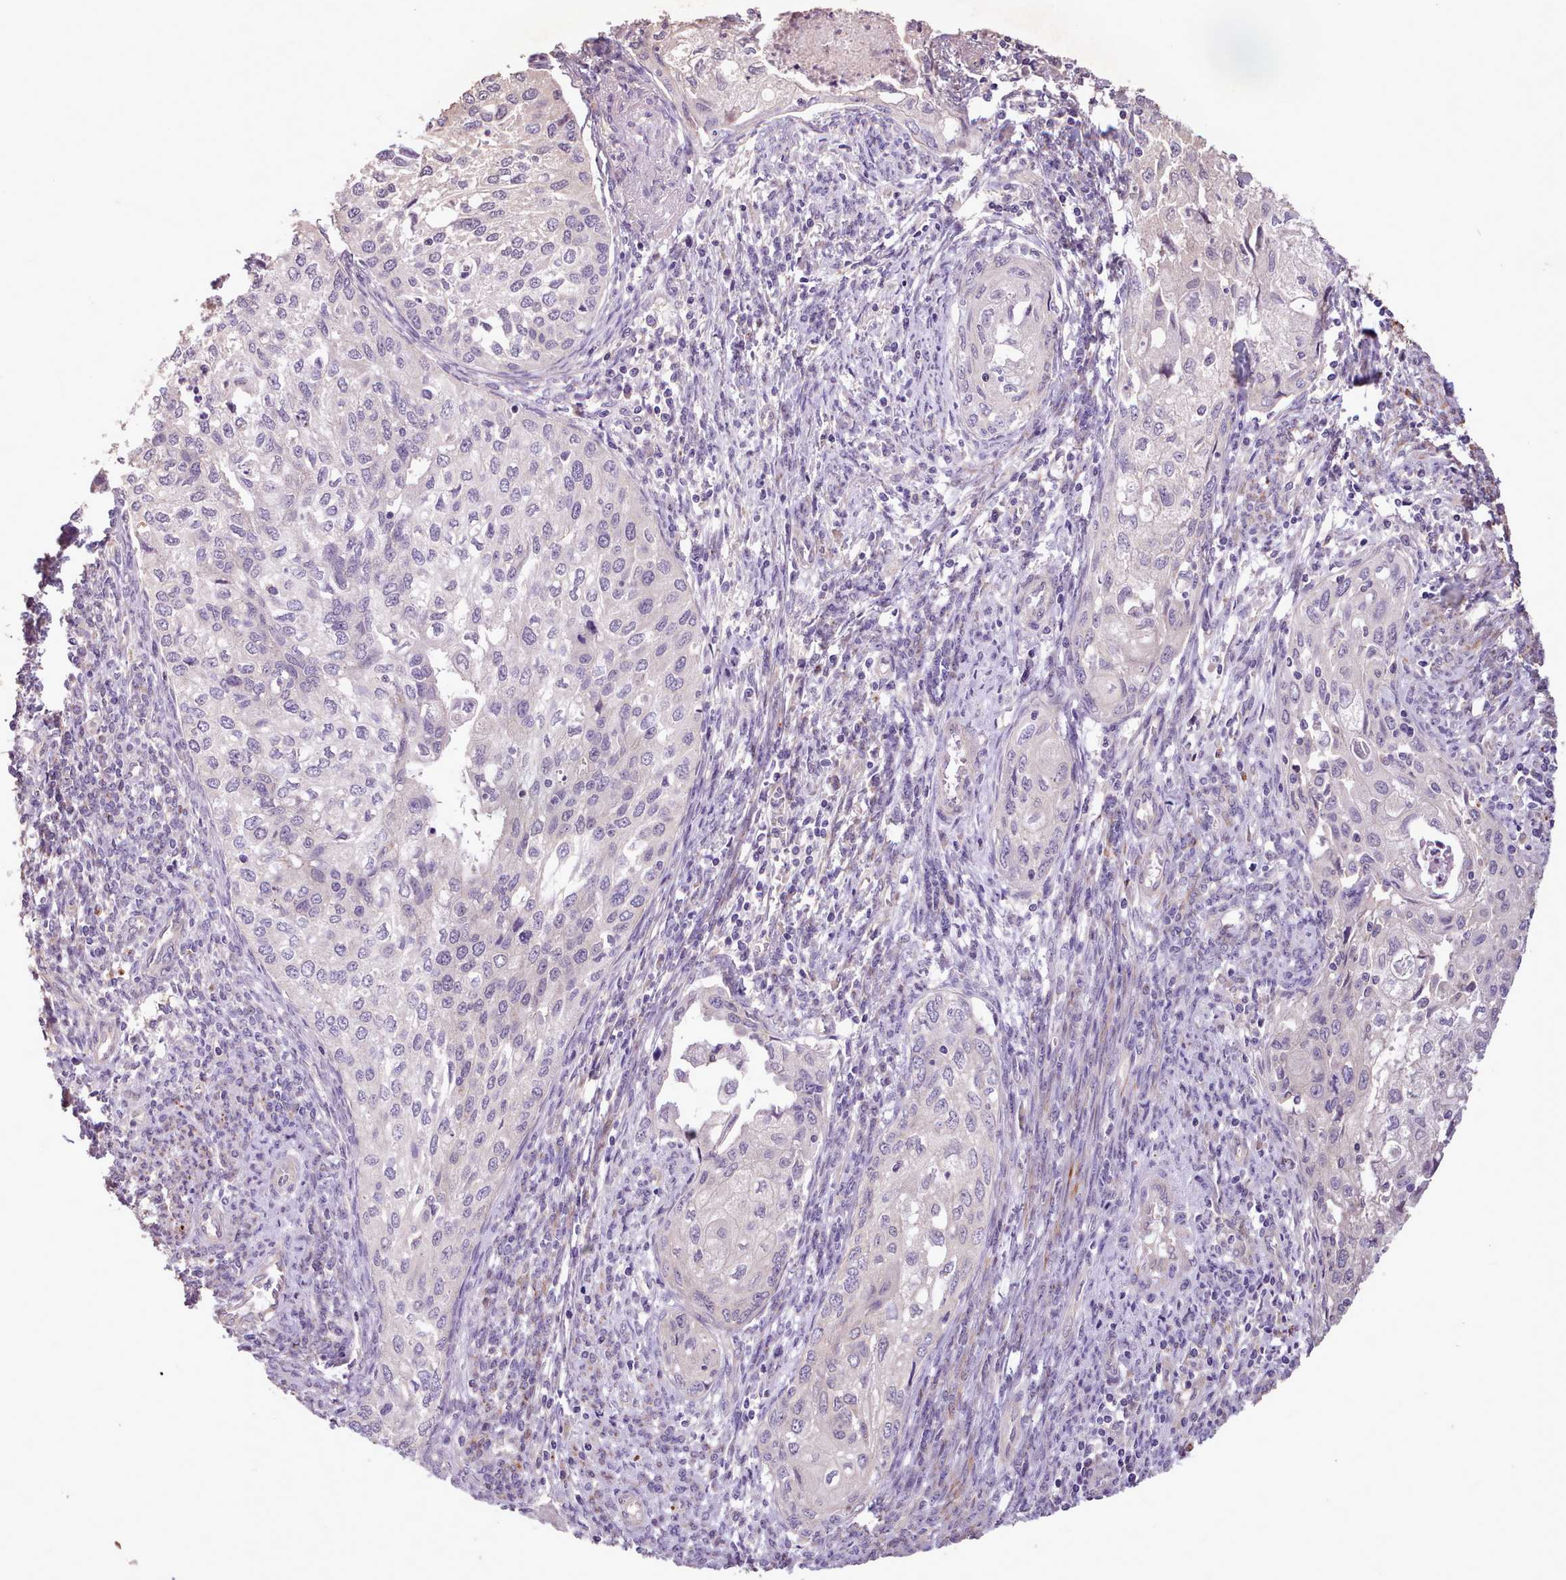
{"staining": {"intensity": "negative", "quantity": "none", "location": "none"}, "tissue": "cervical cancer", "cell_type": "Tumor cells", "image_type": "cancer", "snomed": [{"axis": "morphology", "description": "Squamous cell carcinoma, NOS"}, {"axis": "topography", "description": "Cervix"}], "caption": "Tumor cells are negative for protein expression in human cervical cancer (squamous cell carcinoma). Nuclei are stained in blue.", "gene": "ZNF607", "patient": {"sex": "female", "age": 67}}